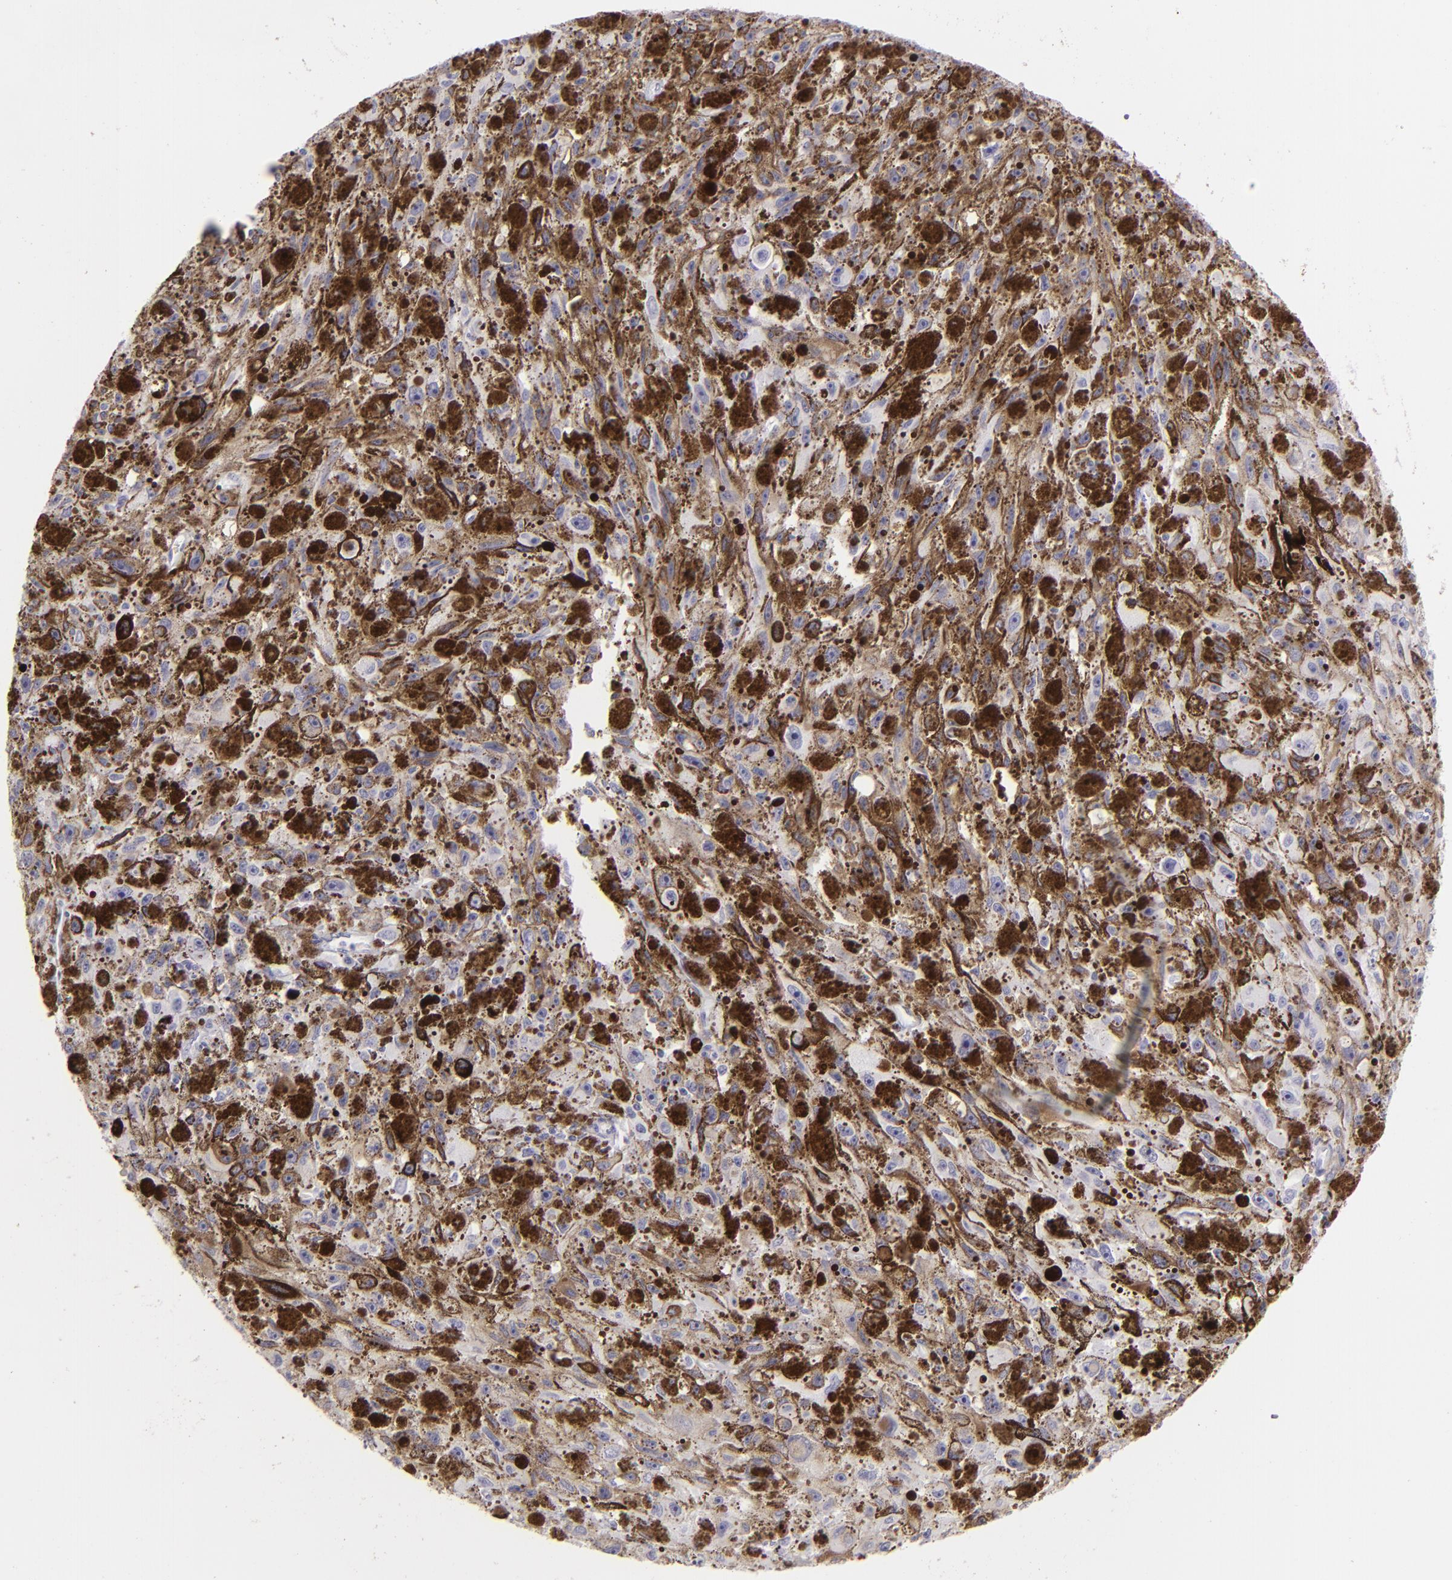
{"staining": {"intensity": "negative", "quantity": "none", "location": "none"}, "tissue": "melanoma", "cell_type": "Tumor cells", "image_type": "cancer", "snomed": [{"axis": "morphology", "description": "Malignant melanoma, NOS"}, {"axis": "topography", "description": "Skin"}], "caption": "An image of malignant melanoma stained for a protein exhibits no brown staining in tumor cells.", "gene": "CDX2", "patient": {"sex": "female", "age": 104}}